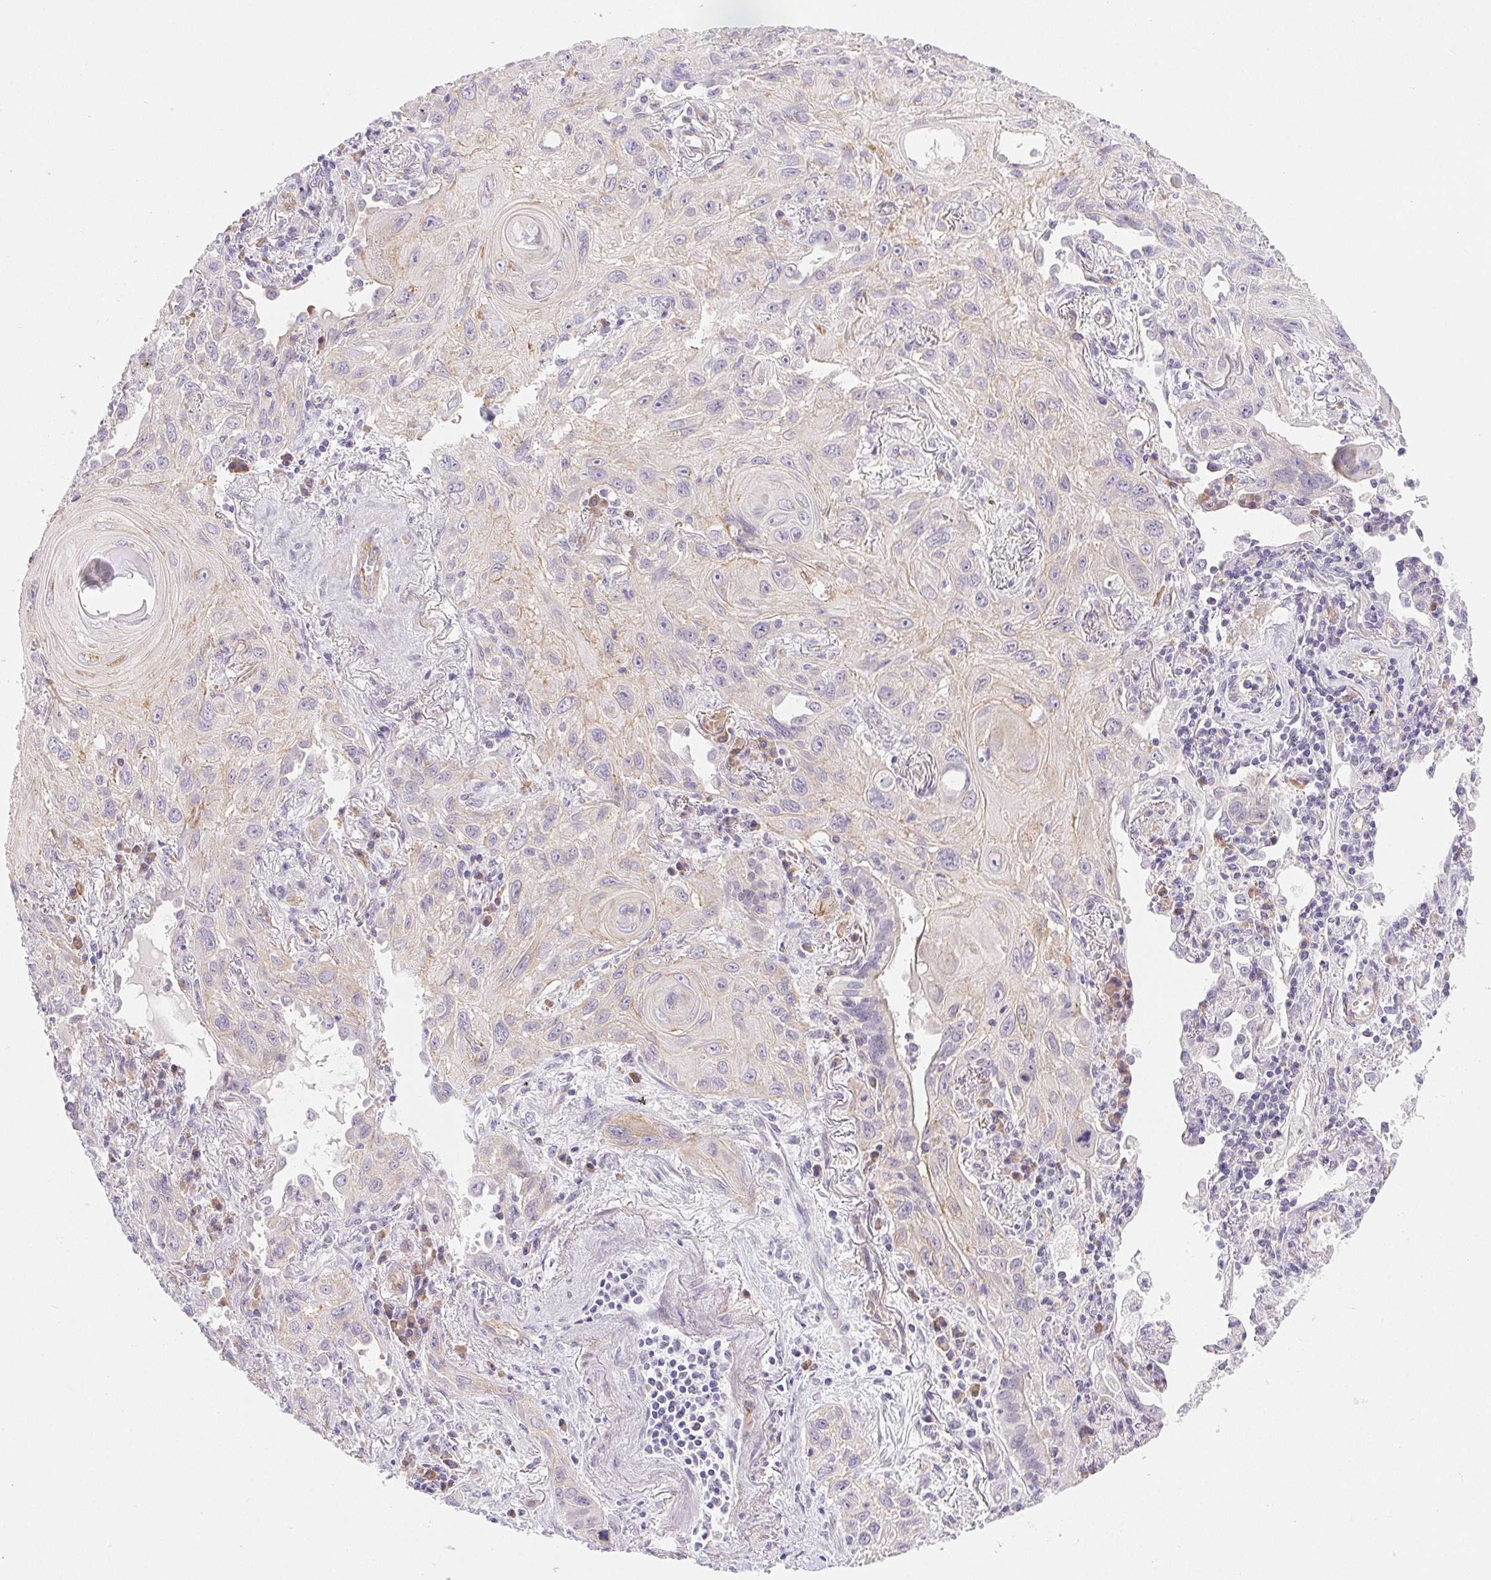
{"staining": {"intensity": "weak", "quantity": "<25%", "location": "cytoplasmic/membranous"}, "tissue": "lung cancer", "cell_type": "Tumor cells", "image_type": "cancer", "snomed": [{"axis": "morphology", "description": "Squamous cell carcinoma, NOS"}, {"axis": "topography", "description": "Lung"}], "caption": "IHC of human lung squamous cell carcinoma demonstrates no expression in tumor cells. (DAB (3,3'-diaminobenzidine) immunohistochemistry (IHC), high magnification).", "gene": "CSN1S1", "patient": {"sex": "male", "age": 79}}